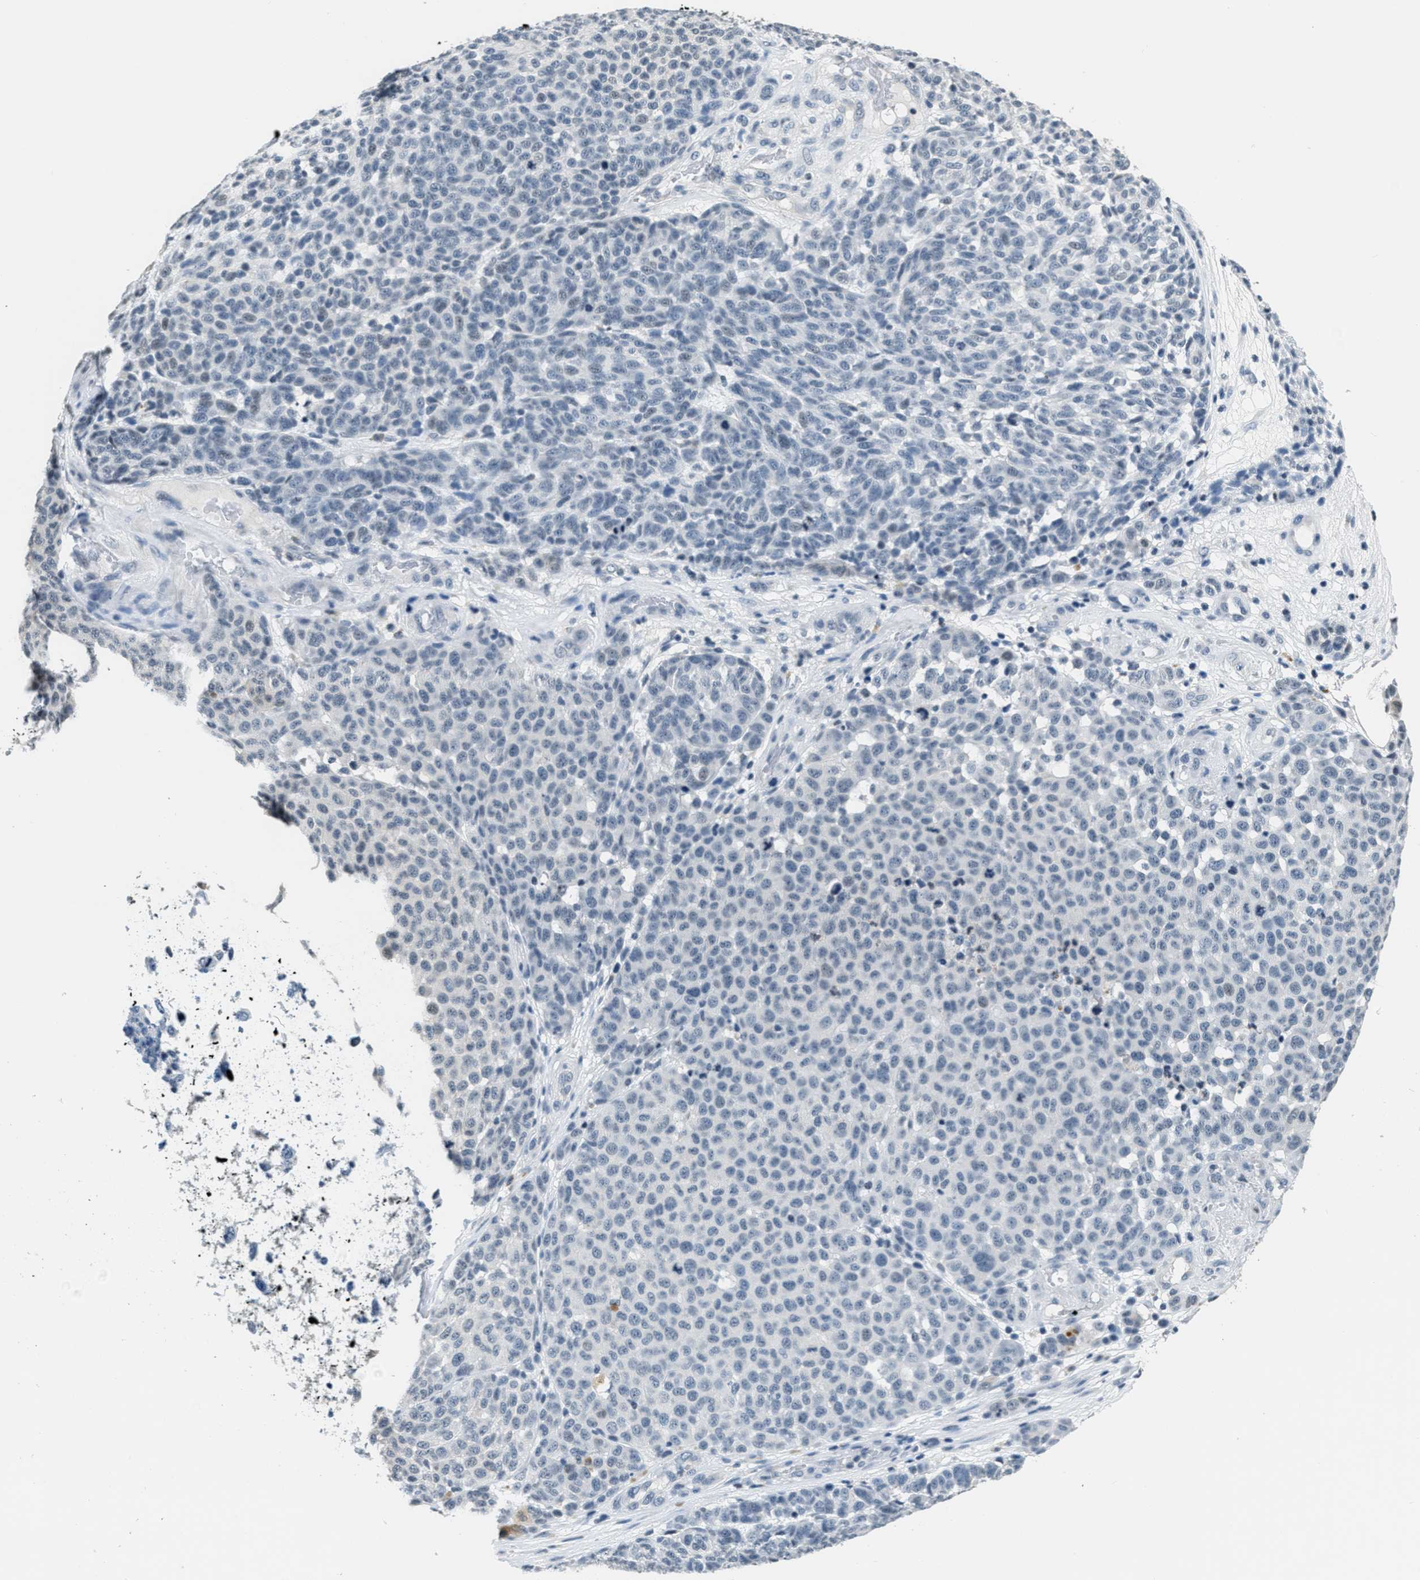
{"staining": {"intensity": "negative", "quantity": "none", "location": "none"}, "tissue": "melanoma", "cell_type": "Tumor cells", "image_type": "cancer", "snomed": [{"axis": "morphology", "description": "Malignant melanoma, NOS"}, {"axis": "topography", "description": "Skin"}], "caption": "Immunohistochemistry (IHC) micrograph of human melanoma stained for a protein (brown), which demonstrates no positivity in tumor cells.", "gene": "CA4", "patient": {"sex": "male", "age": 59}}